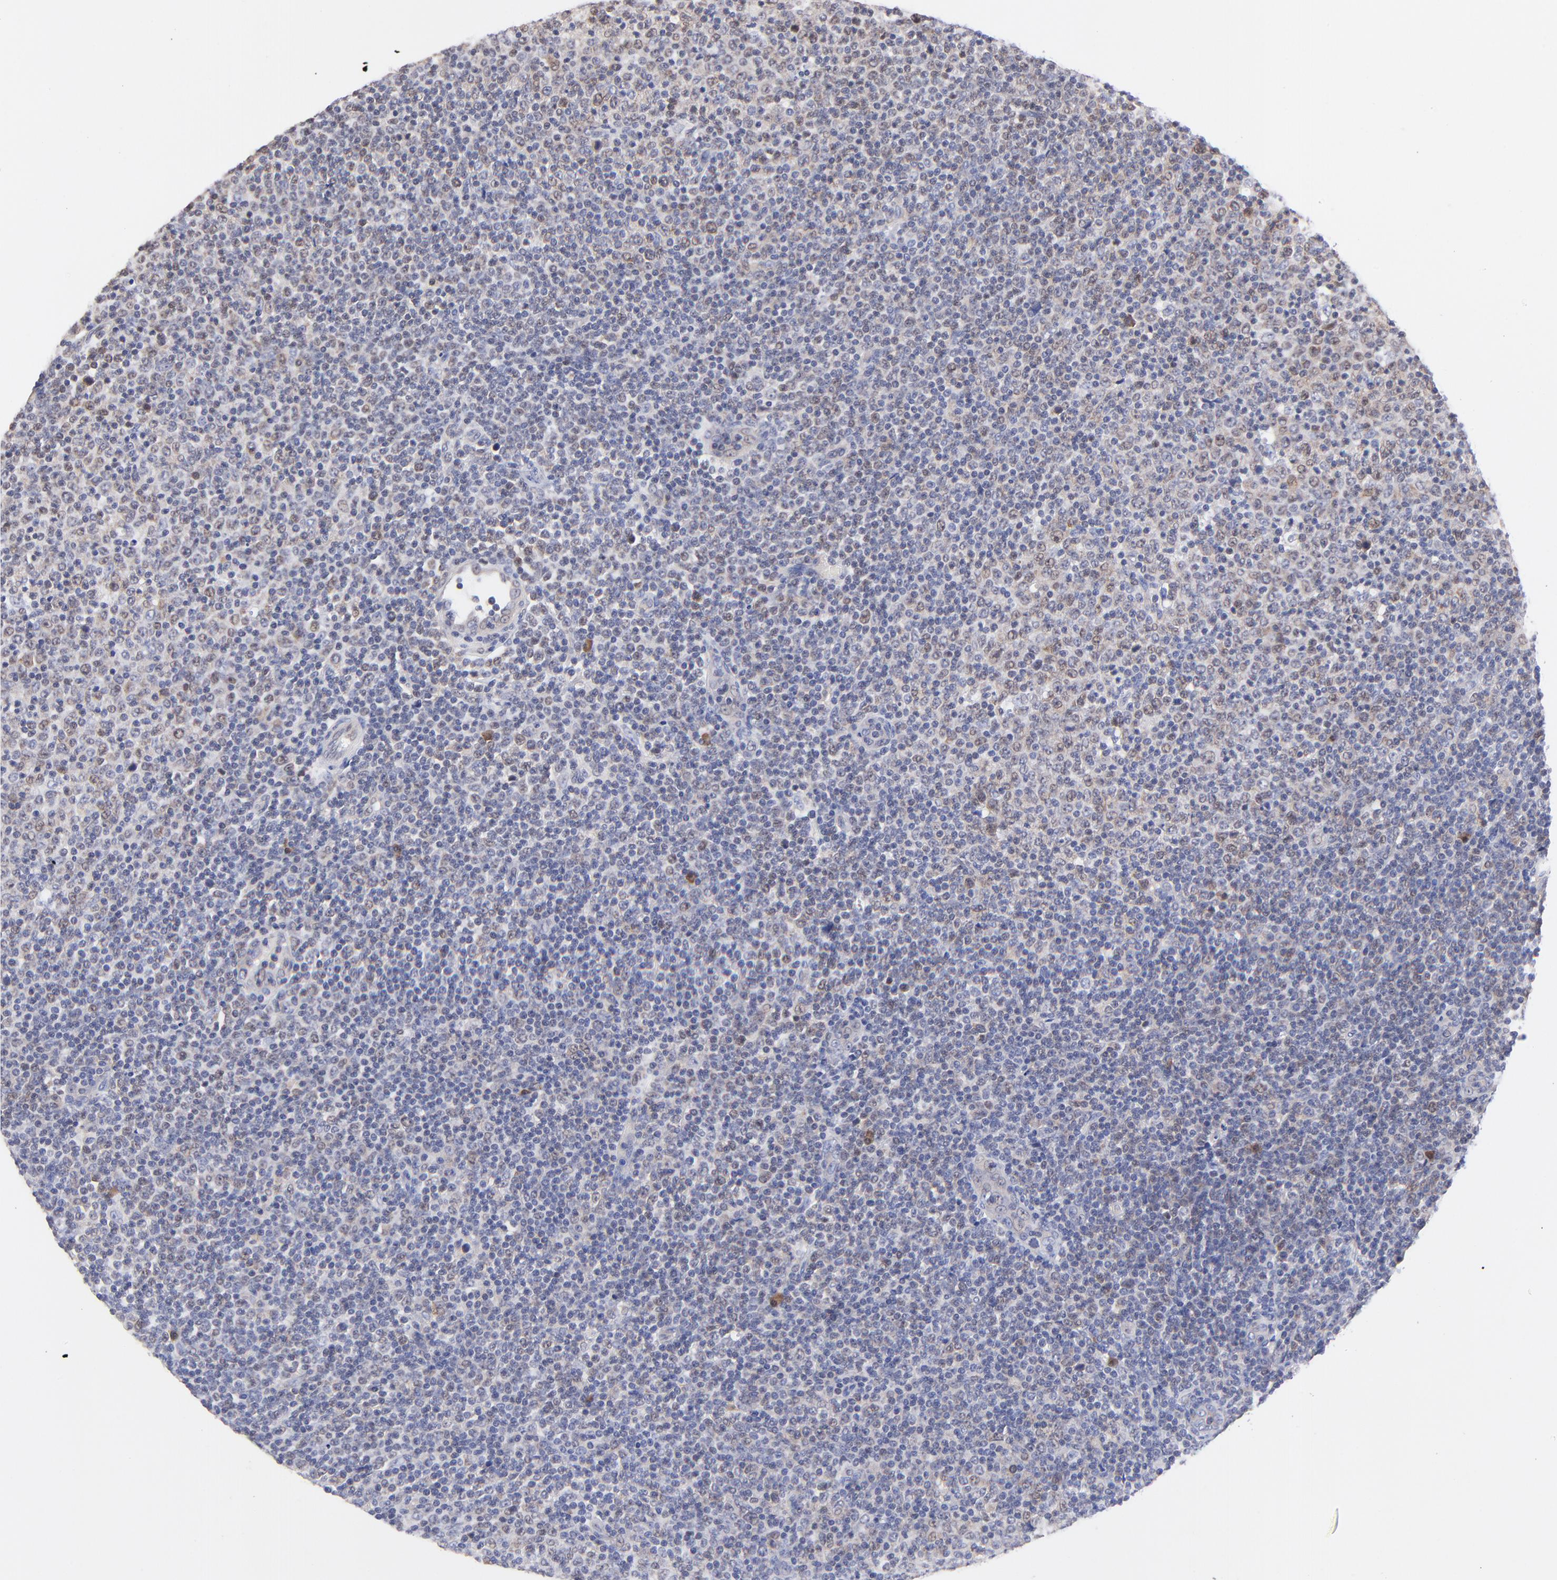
{"staining": {"intensity": "negative", "quantity": "none", "location": "none"}, "tissue": "lymphoma", "cell_type": "Tumor cells", "image_type": "cancer", "snomed": [{"axis": "morphology", "description": "Malignant lymphoma, non-Hodgkin's type, Low grade"}, {"axis": "topography", "description": "Lymph node"}], "caption": "High power microscopy image of an immunohistochemistry (IHC) image of low-grade malignant lymphoma, non-Hodgkin's type, revealing no significant positivity in tumor cells.", "gene": "ZNF155", "patient": {"sex": "male", "age": 70}}